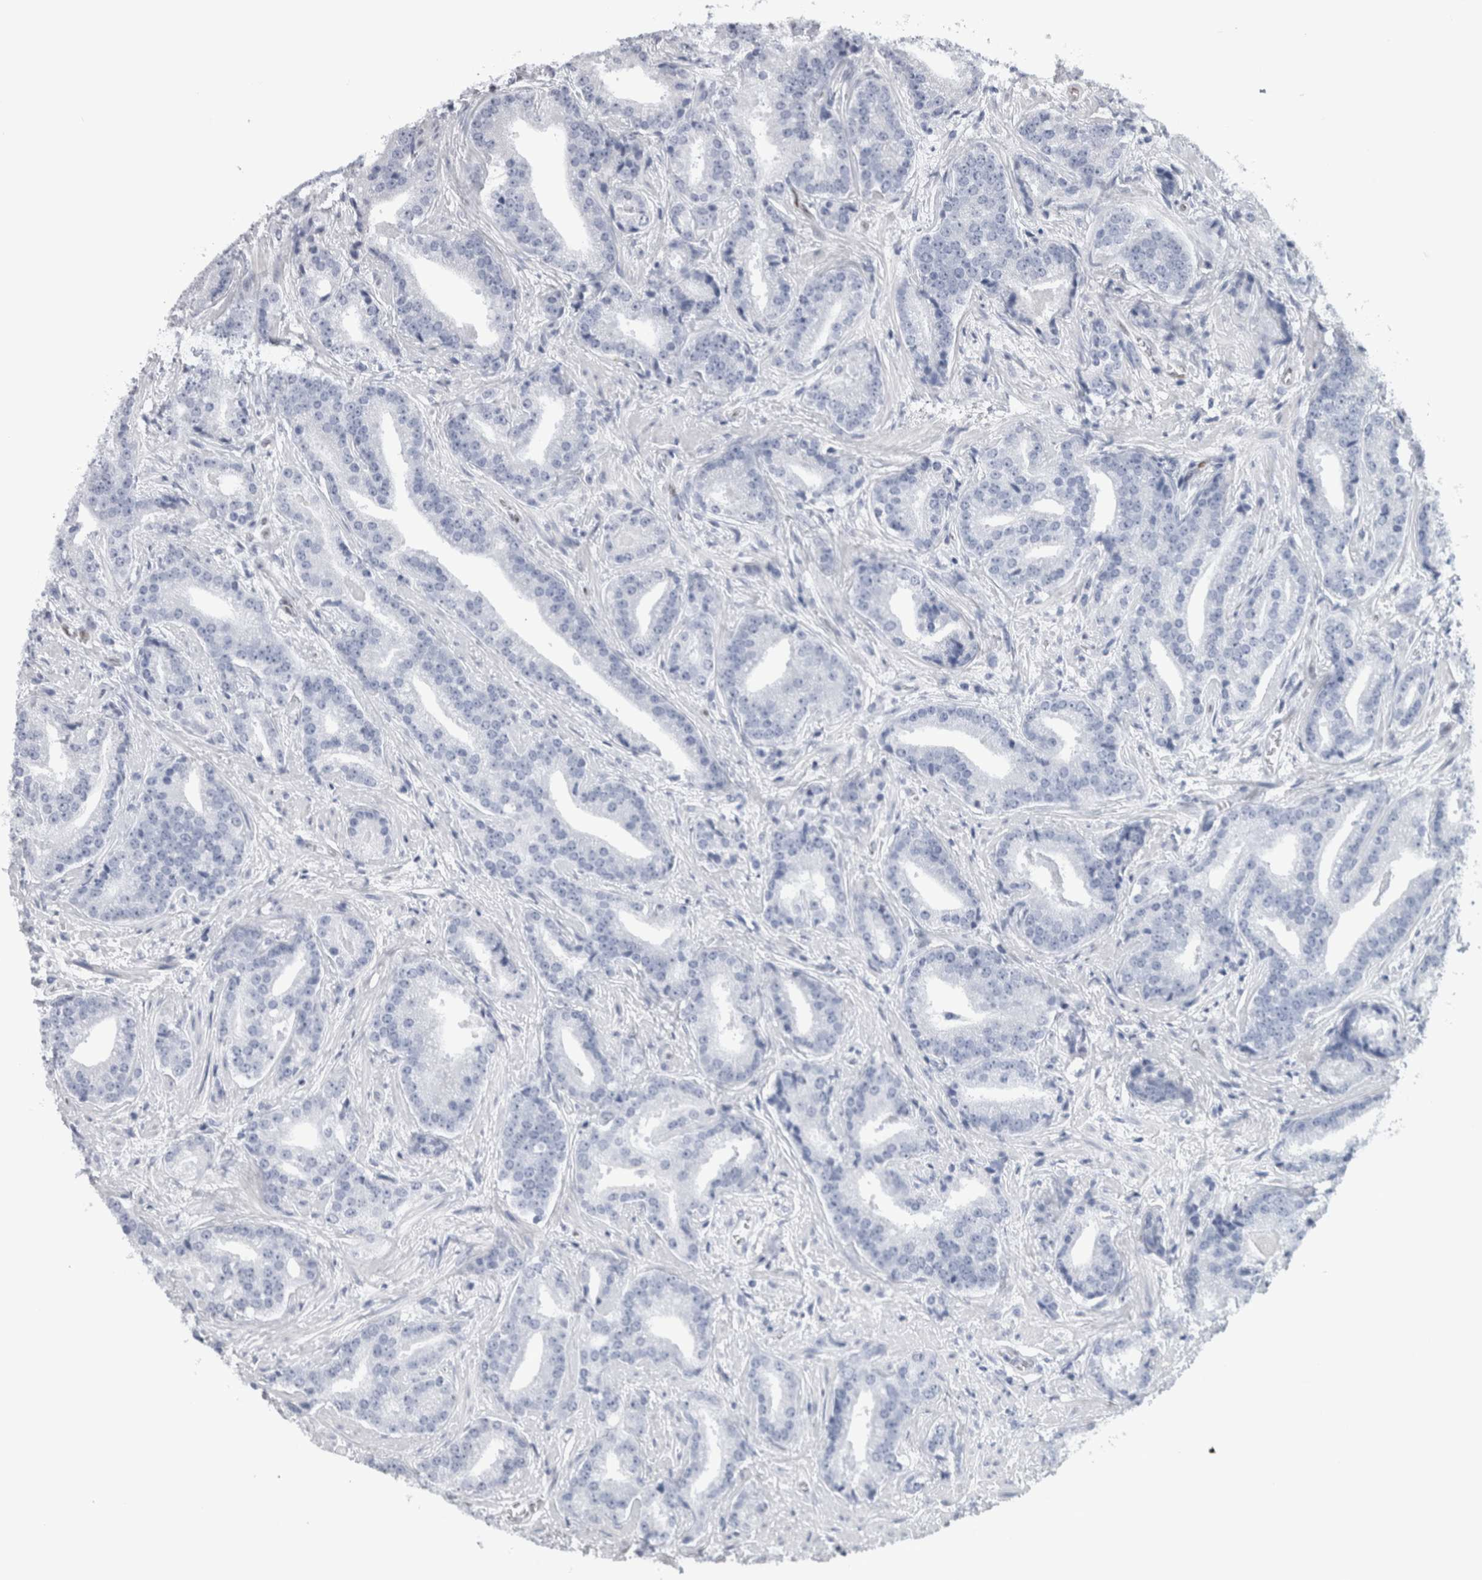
{"staining": {"intensity": "negative", "quantity": "none", "location": "none"}, "tissue": "prostate cancer", "cell_type": "Tumor cells", "image_type": "cancer", "snomed": [{"axis": "morphology", "description": "Adenocarcinoma, Low grade"}, {"axis": "topography", "description": "Prostate"}], "caption": "A photomicrograph of human prostate cancer is negative for staining in tumor cells.", "gene": "IL33", "patient": {"sex": "male", "age": 67}}